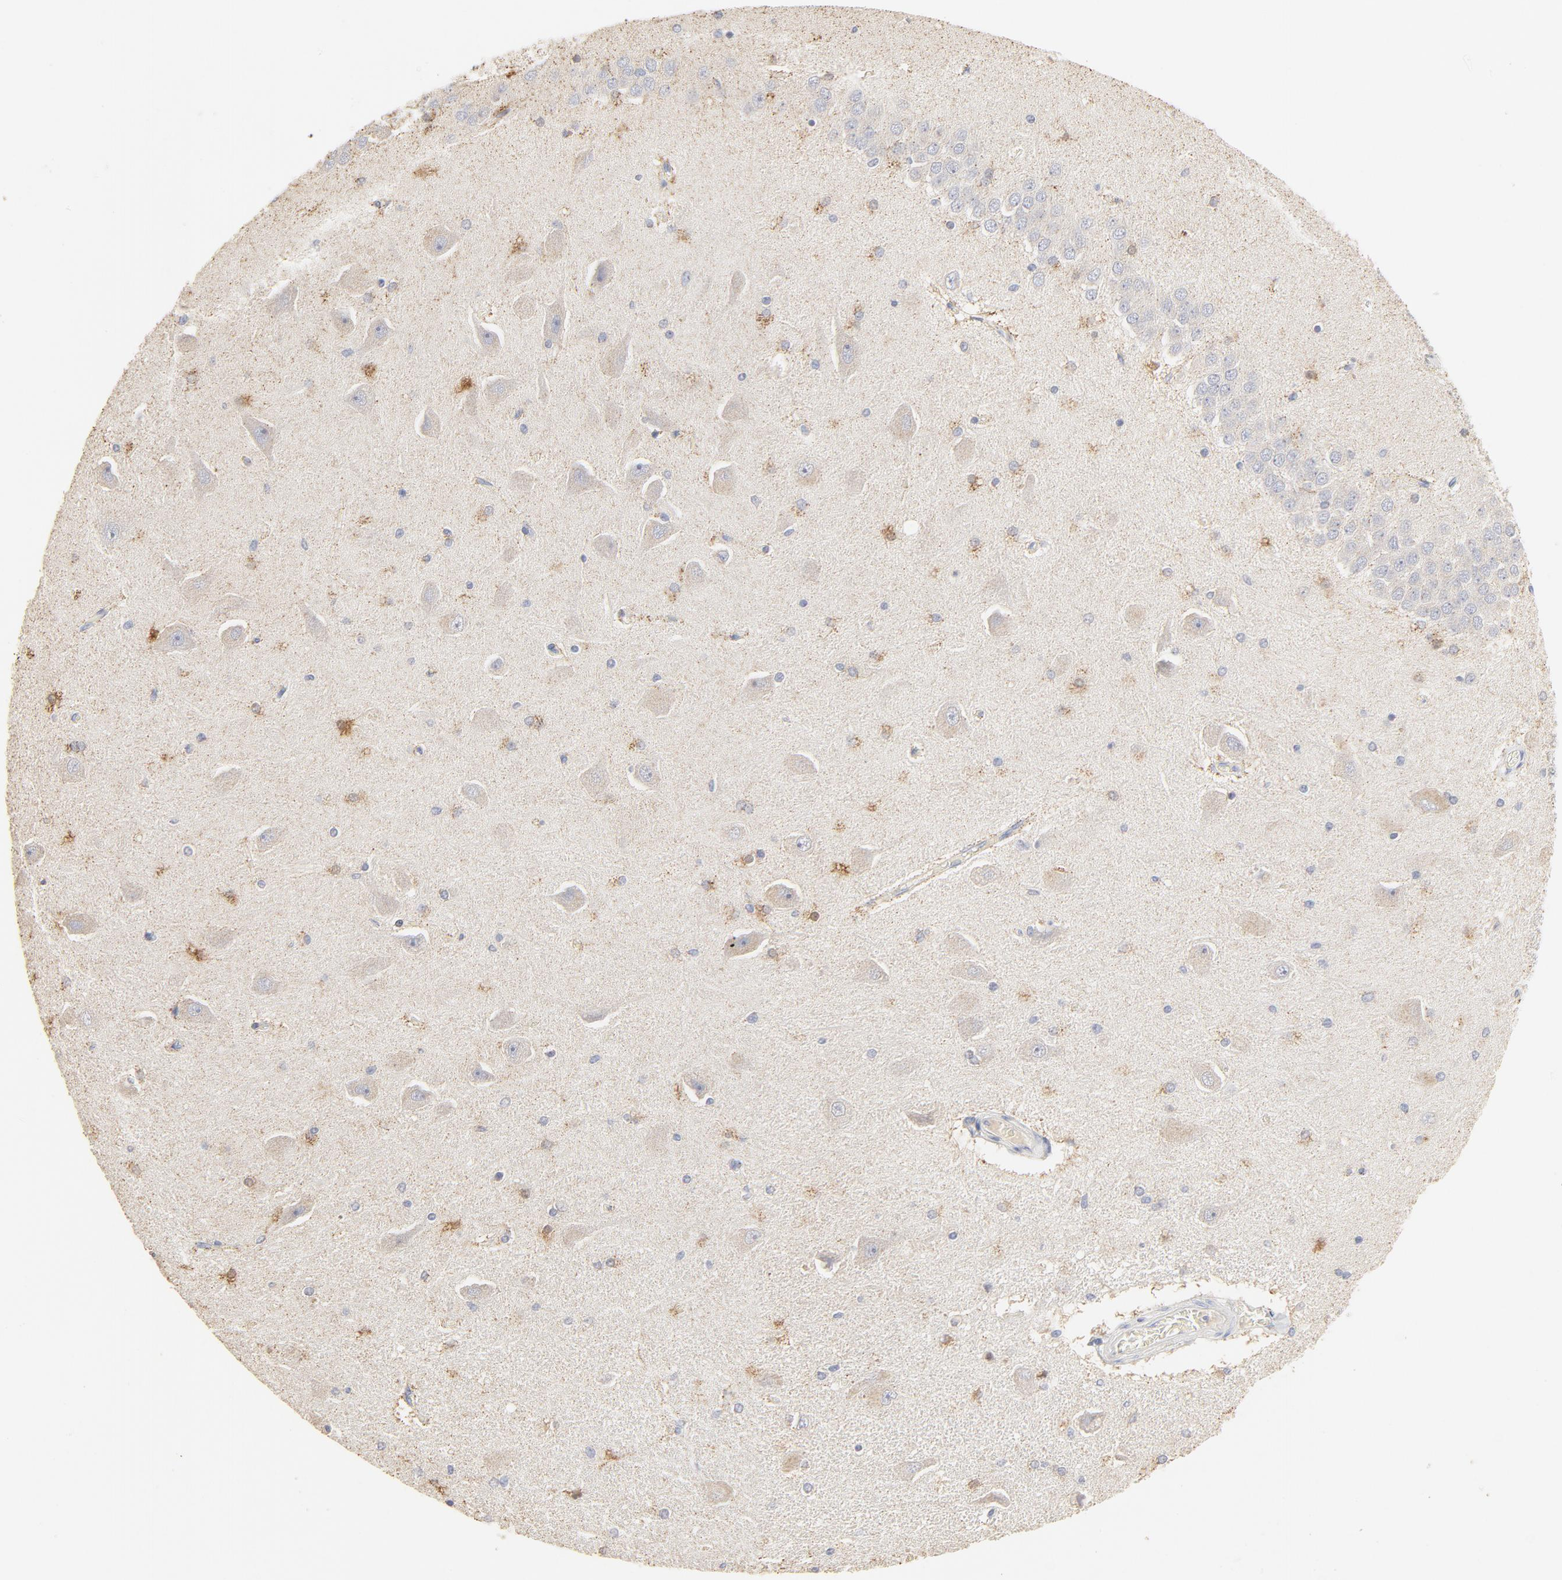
{"staining": {"intensity": "moderate", "quantity": "25%-75%", "location": "cytoplasmic/membranous"}, "tissue": "hippocampus", "cell_type": "Glial cells", "image_type": "normal", "snomed": [{"axis": "morphology", "description": "Normal tissue, NOS"}, {"axis": "topography", "description": "Hippocampus"}], "caption": "Immunohistochemistry (IHC) image of unremarkable human hippocampus stained for a protein (brown), which exhibits medium levels of moderate cytoplasmic/membranous staining in about 25%-75% of glial cells.", "gene": "FCGBP", "patient": {"sex": "female", "age": 54}}